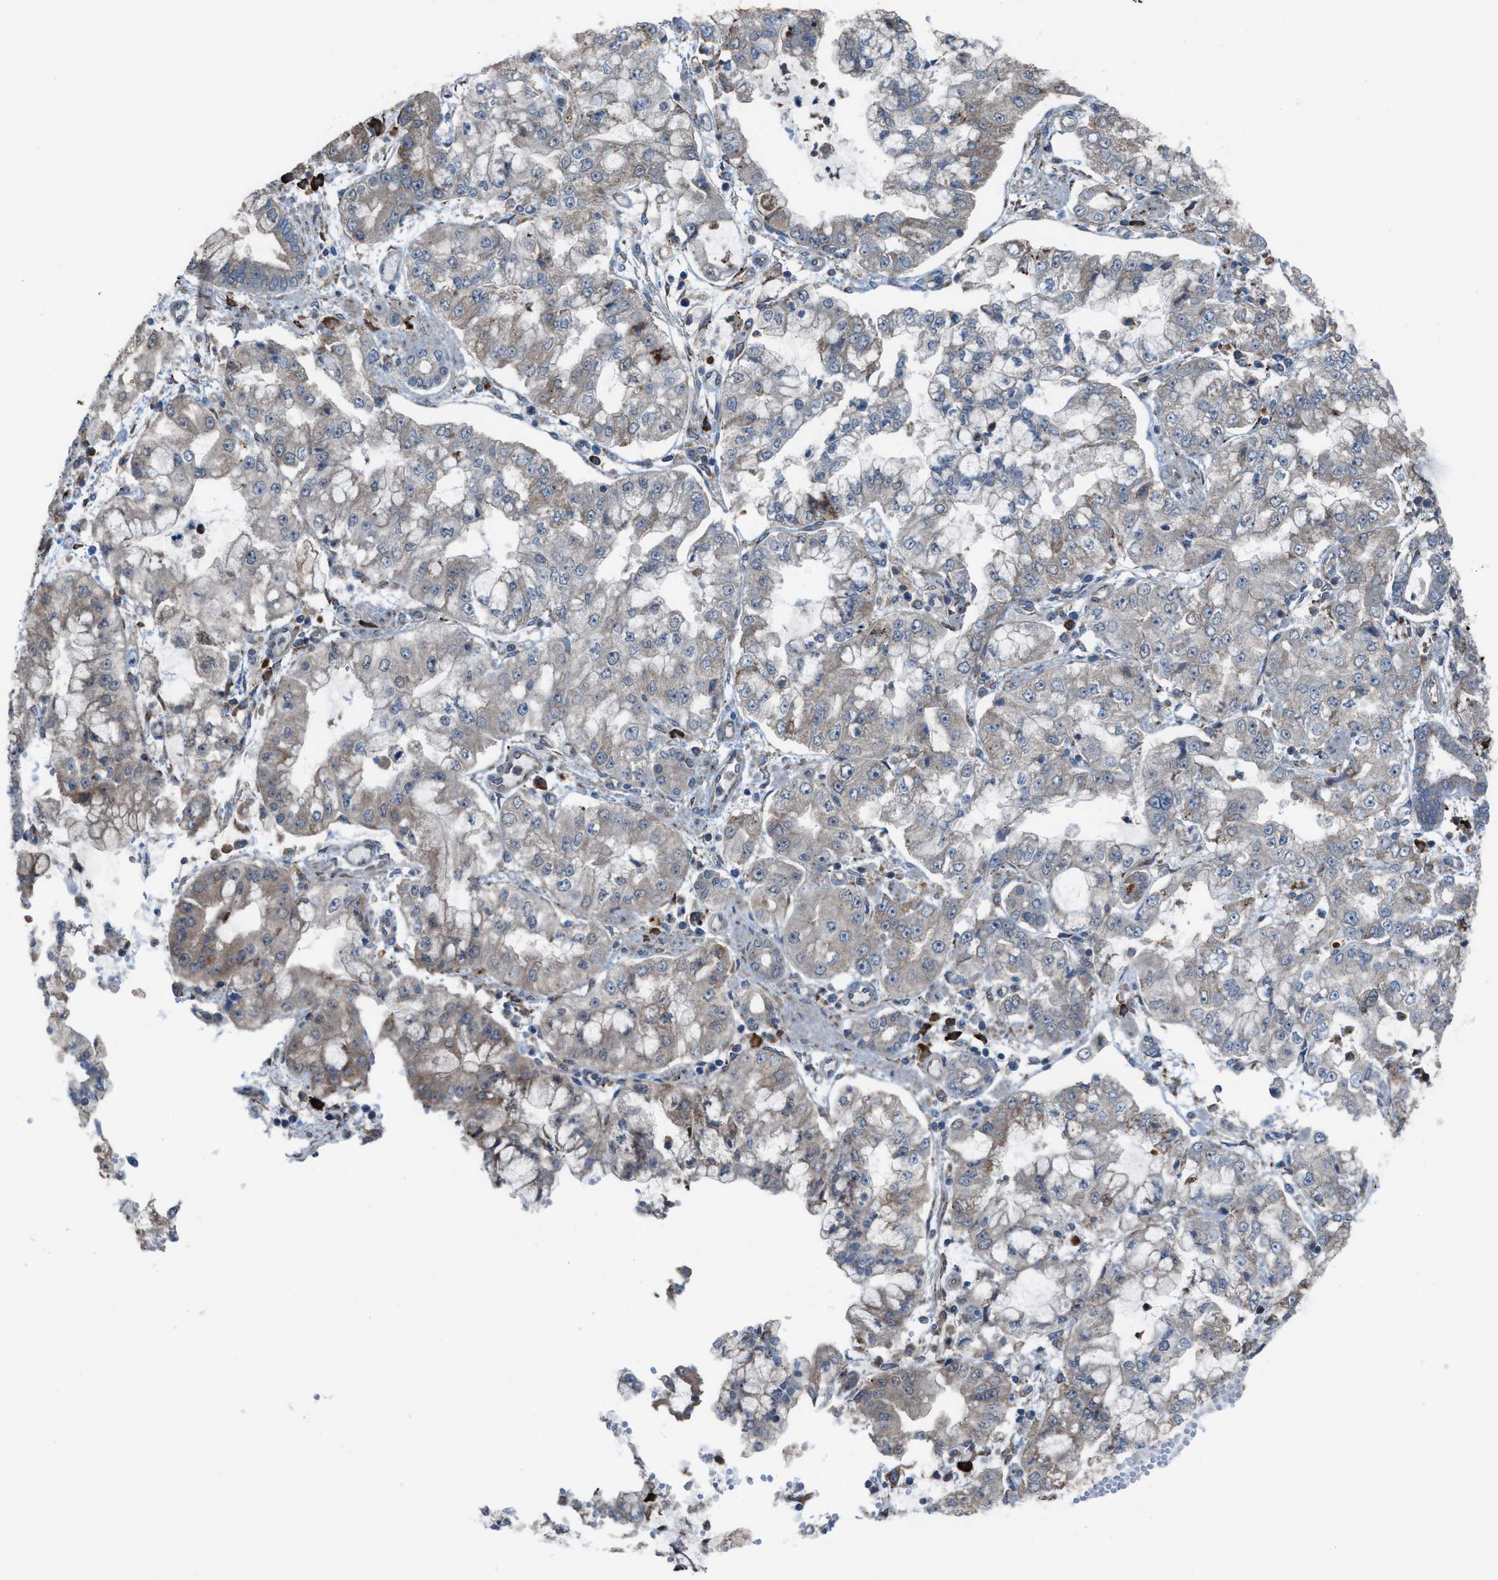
{"staining": {"intensity": "weak", "quantity": "<25%", "location": "cytoplasmic/membranous"}, "tissue": "stomach cancer", "cell_type": "Tumor cells", "image_type": "cancer", "snomed": [{"axis": "morphology", "description": "Adenocarcinoma, NOS"}, {"axis": "topography", "description": "Stomach"}], "caption": "Immunohistochemical staining of stomach cancer reveals no significant staining in tumor cells. (DAB immunohistochemistry, high magnification).", "gene": "PLAA", "patient": {"sex": "male", "age": 76}}